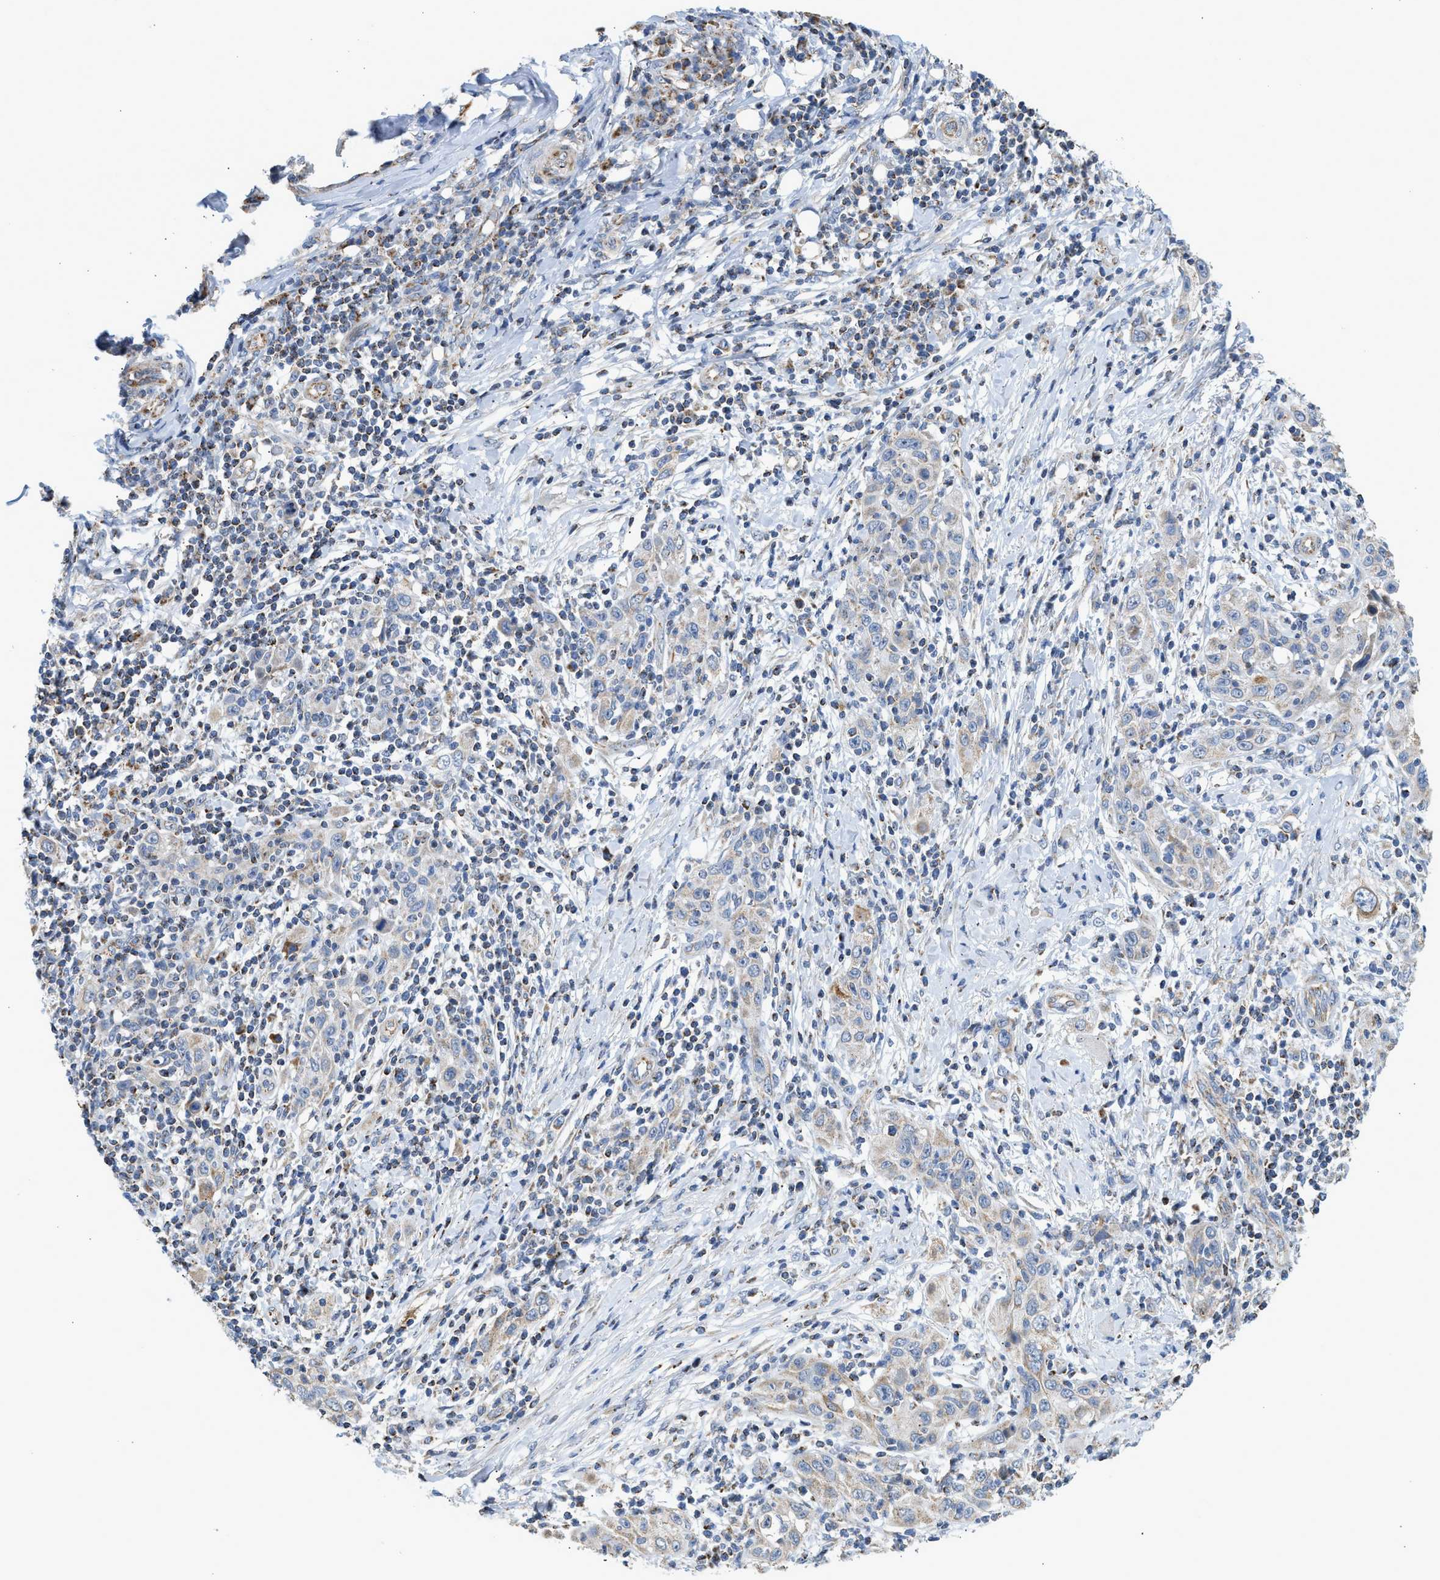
{"staining": {"intensity": "weak", "quantity": ">75%", "location": "cytoplasmic/membranous"}, "tissue": "skin cancer", "cell_type": "Tumor cells", "image_type": "cancer", "snomed": [{"axis": "morphology", "description": "Squamous cell carcinoma, NOS"}, {"axis": "topography", "description": "Skin"}], "caption": "About >75% of tumor cells in squamous cell carcinoma (skin) reveal weak cytoplasmic/membranous protein staining as visualized by brown immunohistochemical staining.", "gene": "GOT2", "patient": {"sex": "female", "age": 88}}